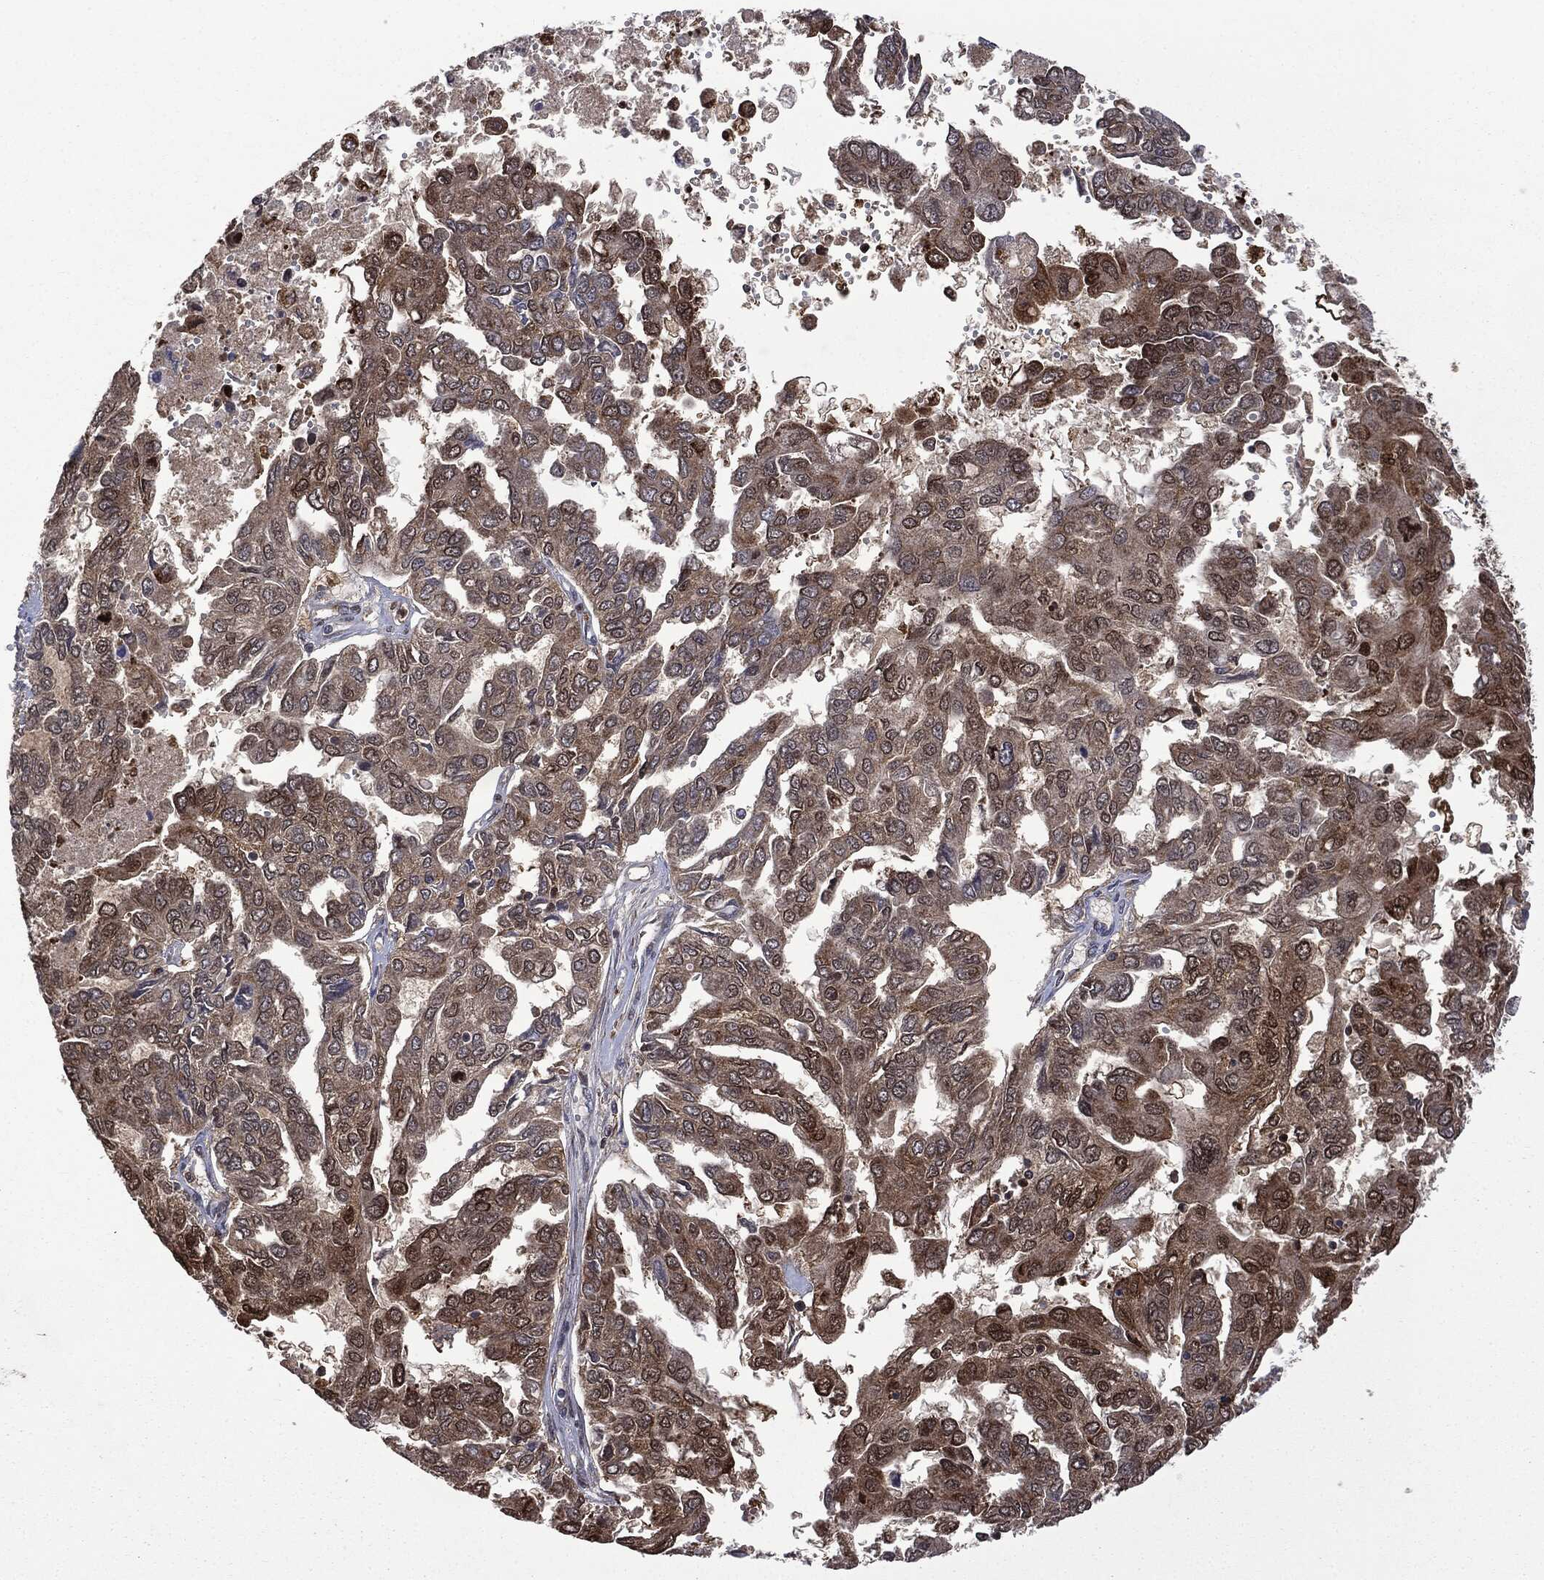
{"staining": {"intensity": "moderate", "quantity": ">75%", "location": "cytoplasmic/membranous"}, "tissue": "ovarian cancer", "cell_type": "Tumor cells", "image_type": "cancer", "snomed": [{"axis": "morphology", "description": "Cystadenocarcinoma, serous, NOS"}, {"axis": "topography", "description": "Ovary"}], "caption": "This is an image of immunohistochemistry (IHC) staining of serous cystadenocarcinoma (ovarian), which shows moderate positivity in the cytoplasmic/membranous of tumor cells.", "gene": "GPI", "patient": {"sex": "female", "age": 53}}